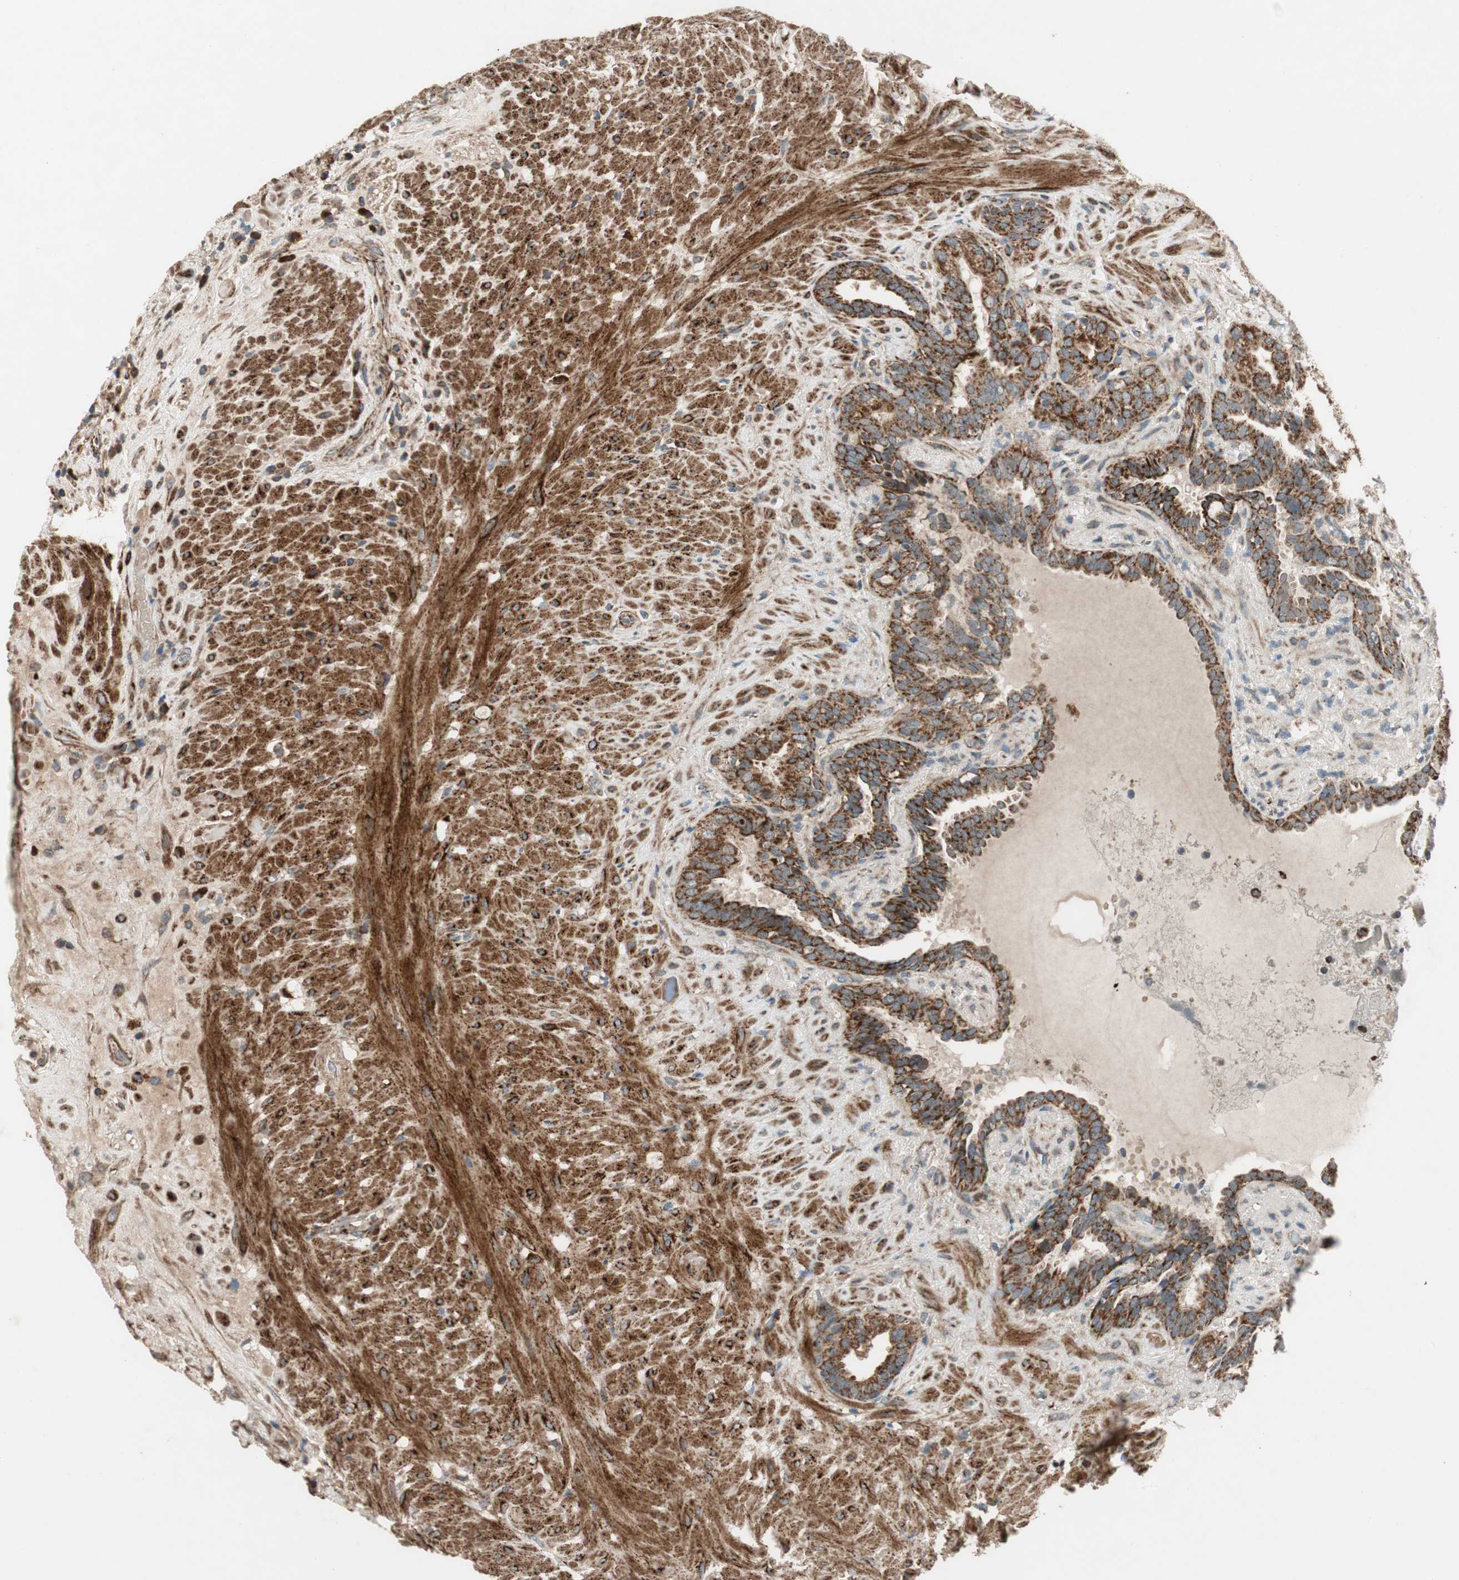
{"staining": {"intensity": "strong", "quantity": ">75%", "location": "cytoplasmic/membranous"}, "tissue": "seminal vesicle", "cell_type": "Glandular cells", "image_type": "normal", "snomed": [{"axis": "morphology", "description": "Normal tissue, NOS"}, {"axis": "topography", "description": "Seminal veicle"}], "caption": "Immunohistochemistry of benign human seminal vesicle displays high levels of strong cytoplasmic/membranous positivity in about >75% of glandular cells.", "gene": "AKAP1", "patient": {"sex": "male", "age": 61}}